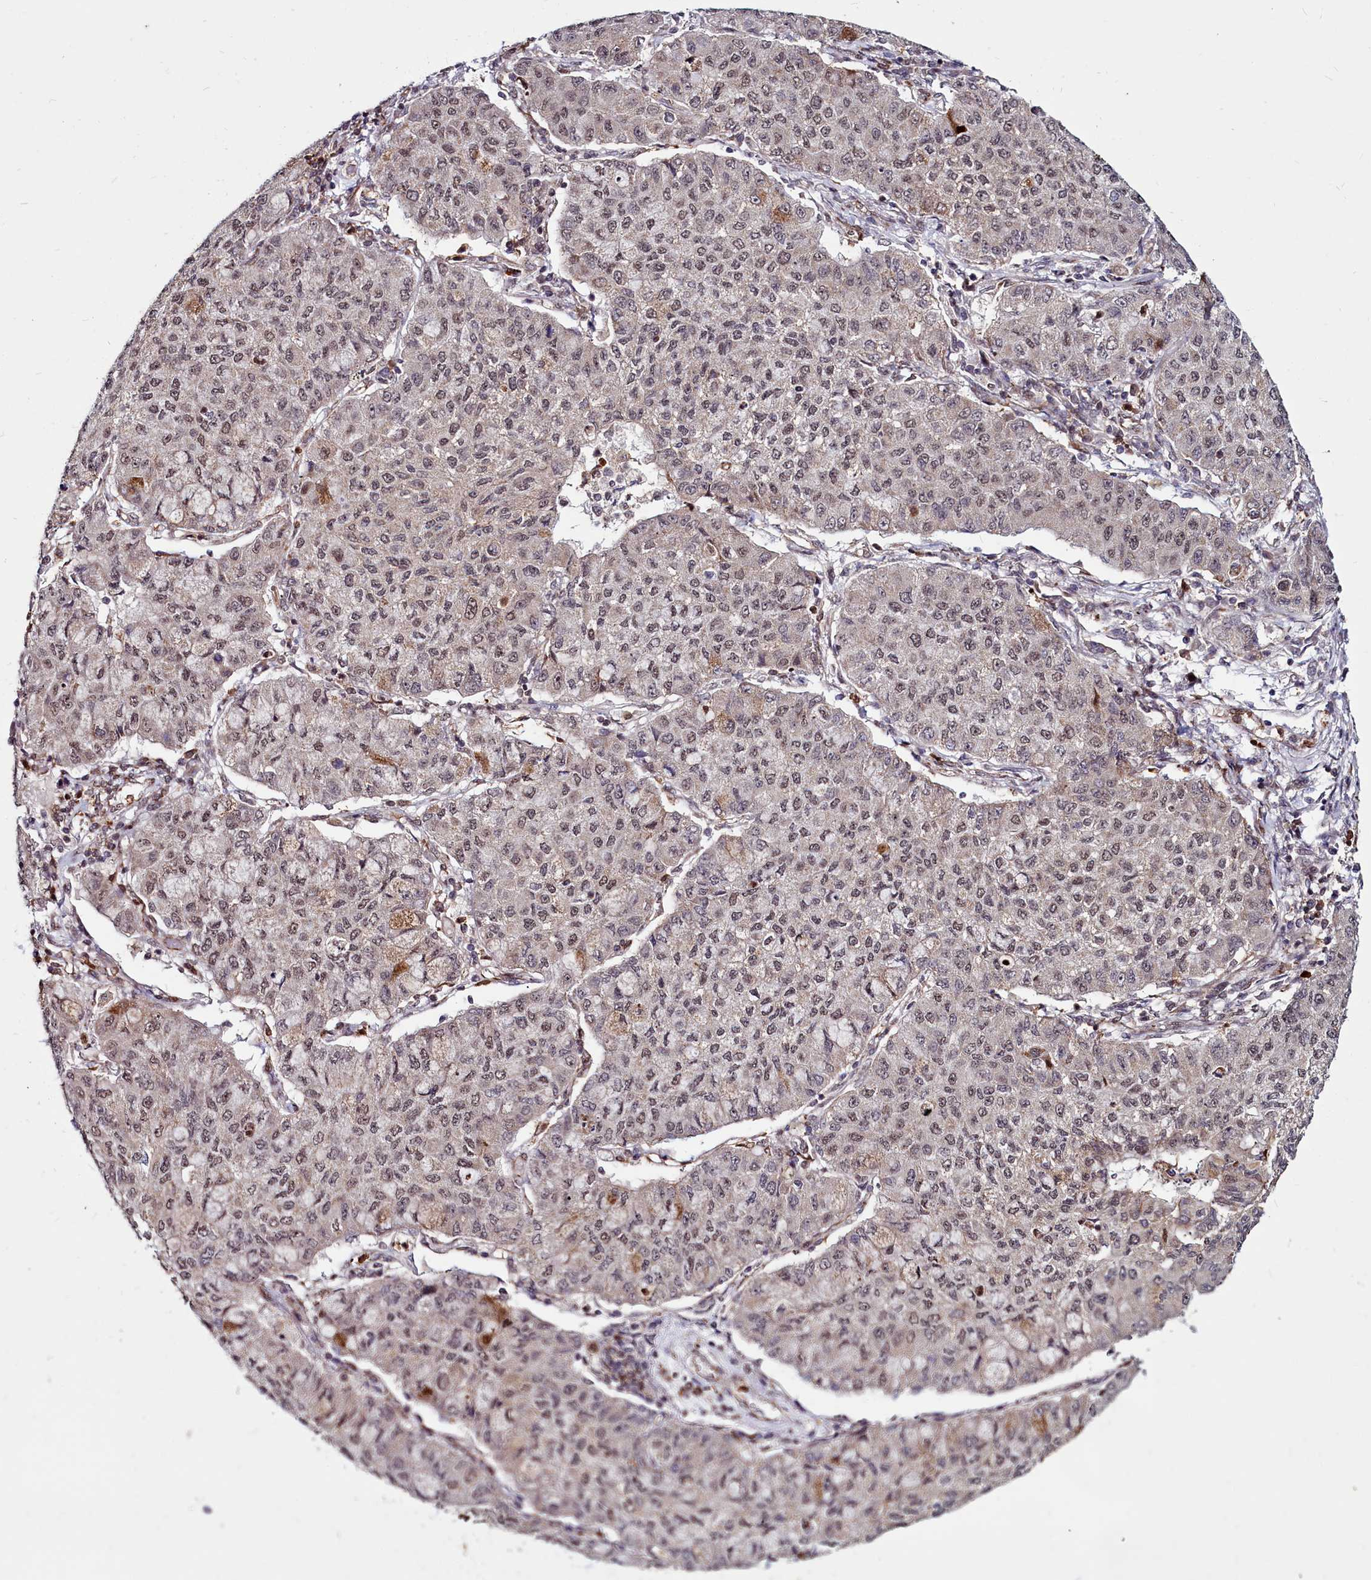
{"staining": {"intensity": "weak", "quantity": "25%-75%", "location": "nuclear"}, "tissue": "lung cancer", "cell_type": "Tumor cells", "image_type": "cancer", "snomed": [{"axis": "morphology", "description": "Squamous cell carcinoma, NOS"}, {"axis": "topography", "description": "Lung"}], "caption": "Squamous cell carcinoma (lung) stained for a protein exhibits weak nuclear positivity in tumor cells. The staining was performed using DAB, with brown indicating positive protein expression. Nuclei are stained blue with hematoxylin.", "gene": "CLK3", "patient": {"sex": "male", "age": 74}}